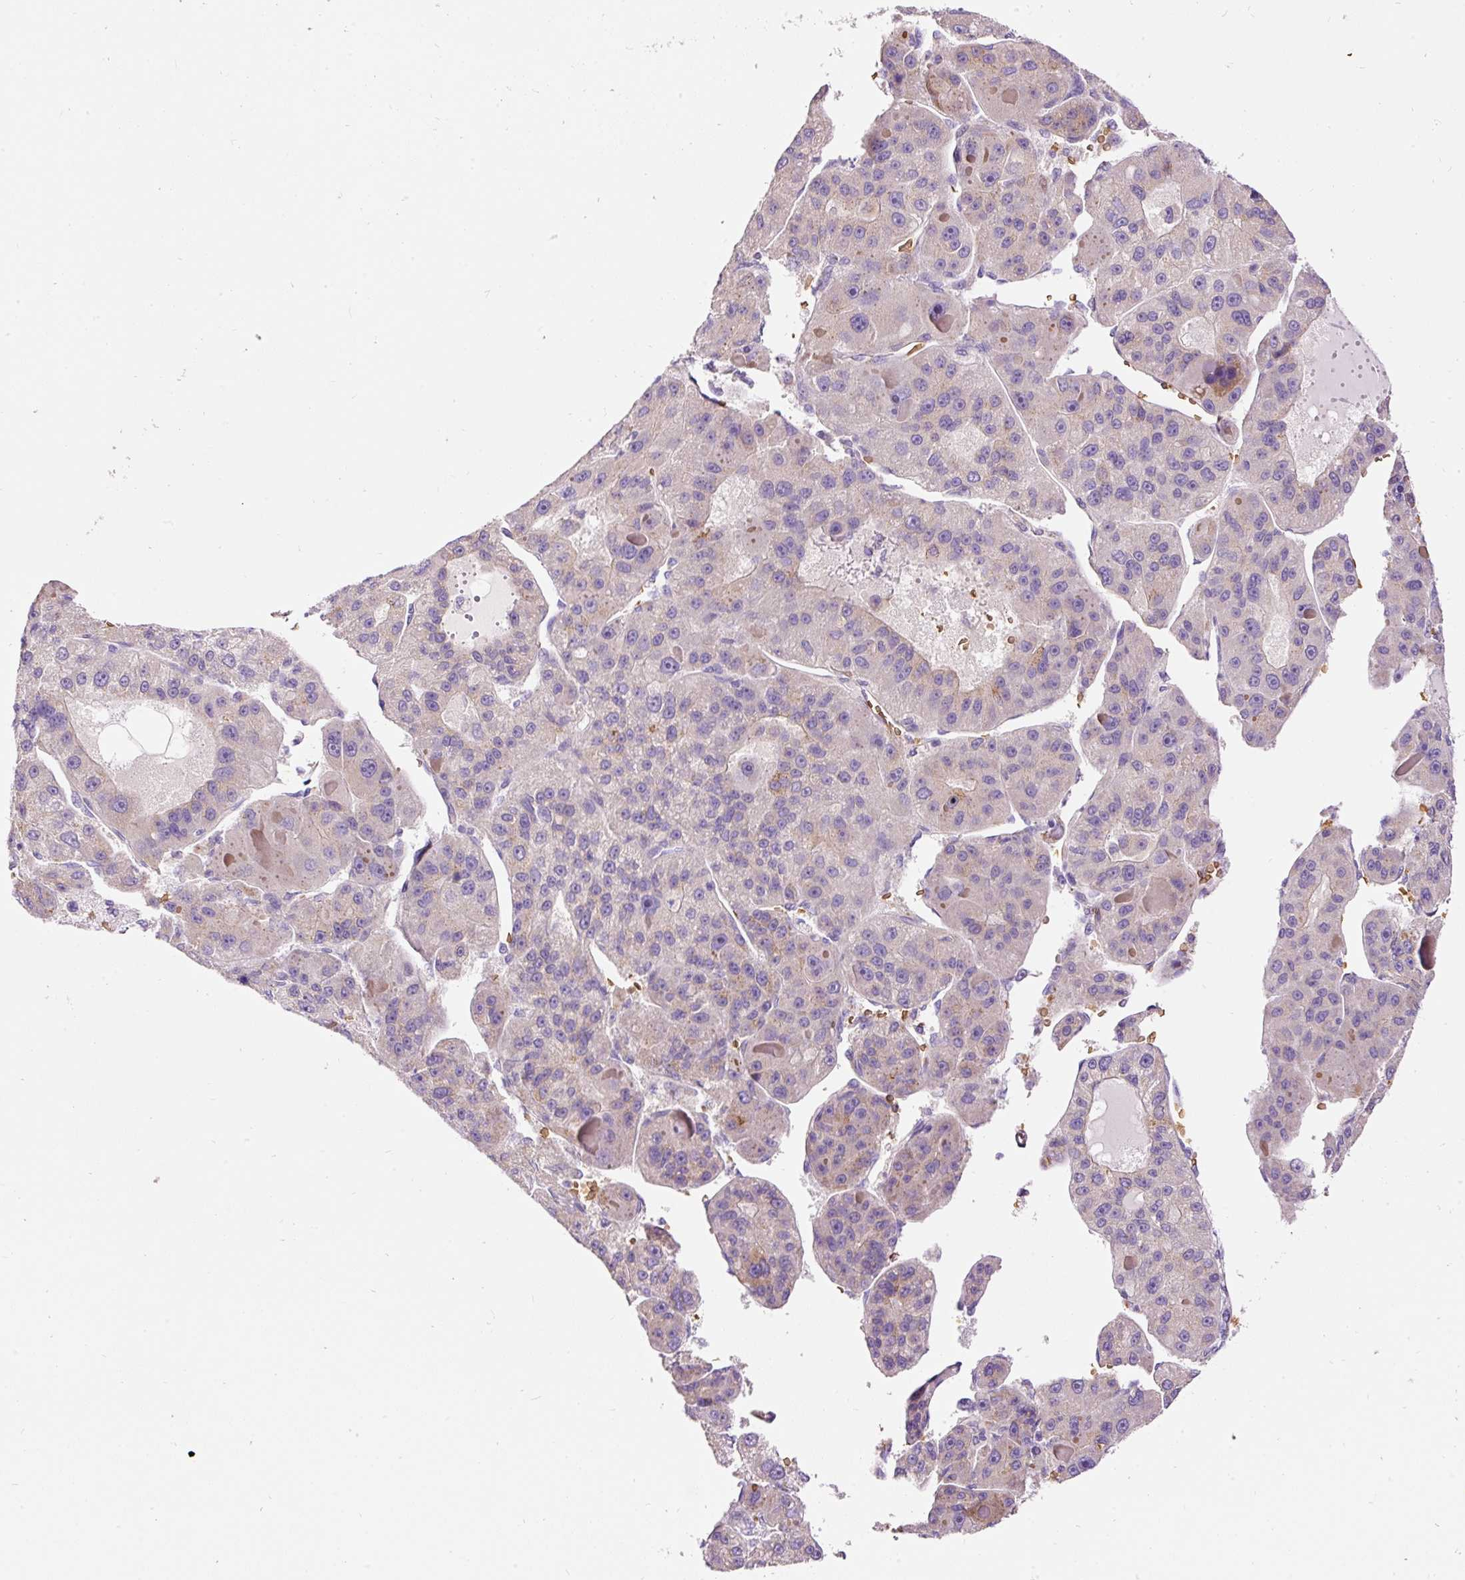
{"staining": {"intensity": "weak", "quantity": "<25%", "location": "cytoplasmic/membranous"}, "tissue": "liver cancer", "cell_type": "Tumor cells", "image_type": "cancer", "snomed": [{"axis": "morphology", "description": "Carcinoma, Hepatocellular, NOS"}, {"axis": "topography", "description": "Liver"}], "caption": "An immunohistochemistry micrograph of liver cancer is shown. There is no staining in tumor cells of liver cancer.", "gene": "PRRC2A", "patient": {"sex": "male", "age": 76}}